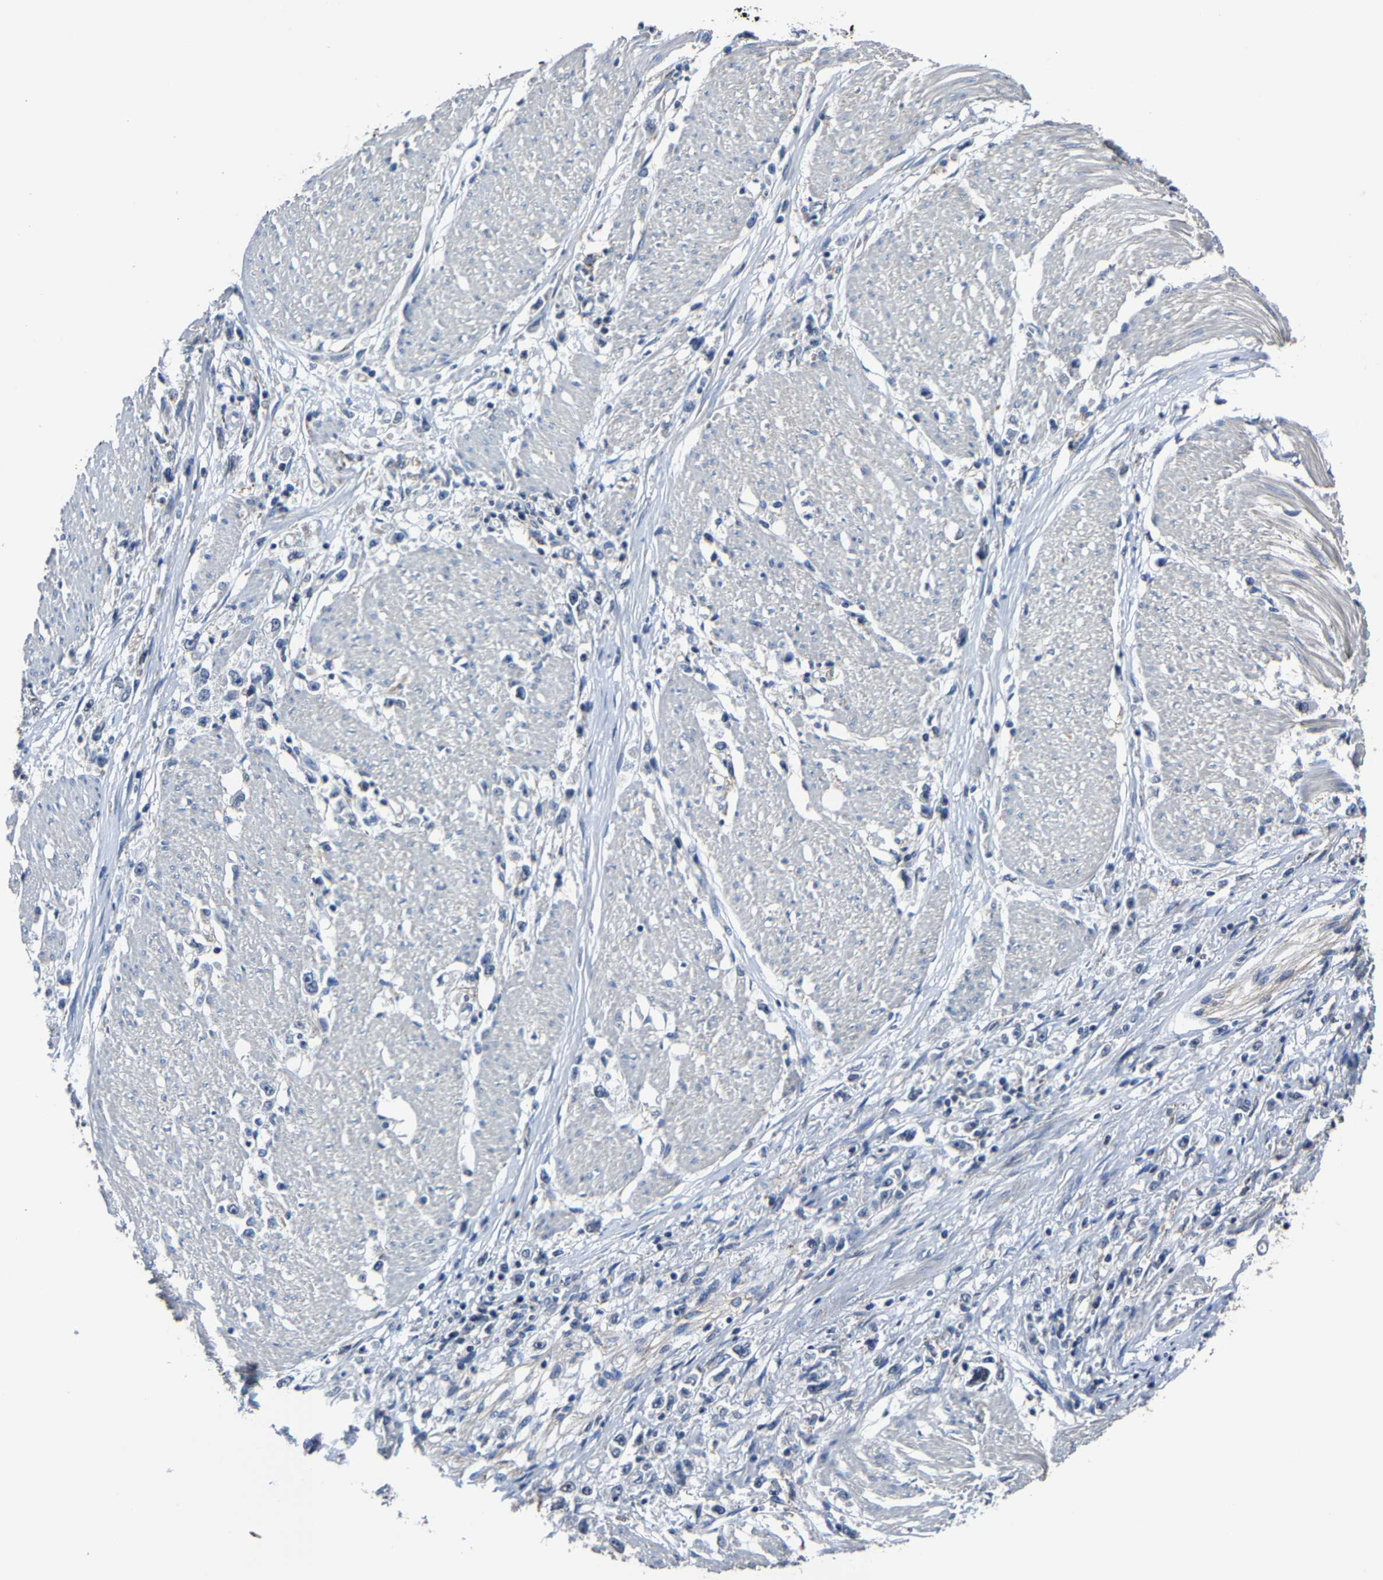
{"staining": {"intensity": "negative", "quantity": "none", "location": "none"}, "tissue": "stomach cancer", "cell_type": "Tumor cells", "image_type": "cancer", "snomed": [{"axis": "morphology", "description": "Adenocarcinoma, NOS"}, {"axis": "topography", "description": "Stomach"}], "caption": "Immunohistochemistry histopathology image of neoplastic tissue: human stomach cancer stained with DAB (3,3'-diaminobenzidine) displays no significant protein positivity in tumor cells. (Brightfield microscopy of DAB (3,3'-diaminobenzidine) IHC at high magnification).", "gene": "STRBP", "patient": {"sex": "female", "age": 59}}